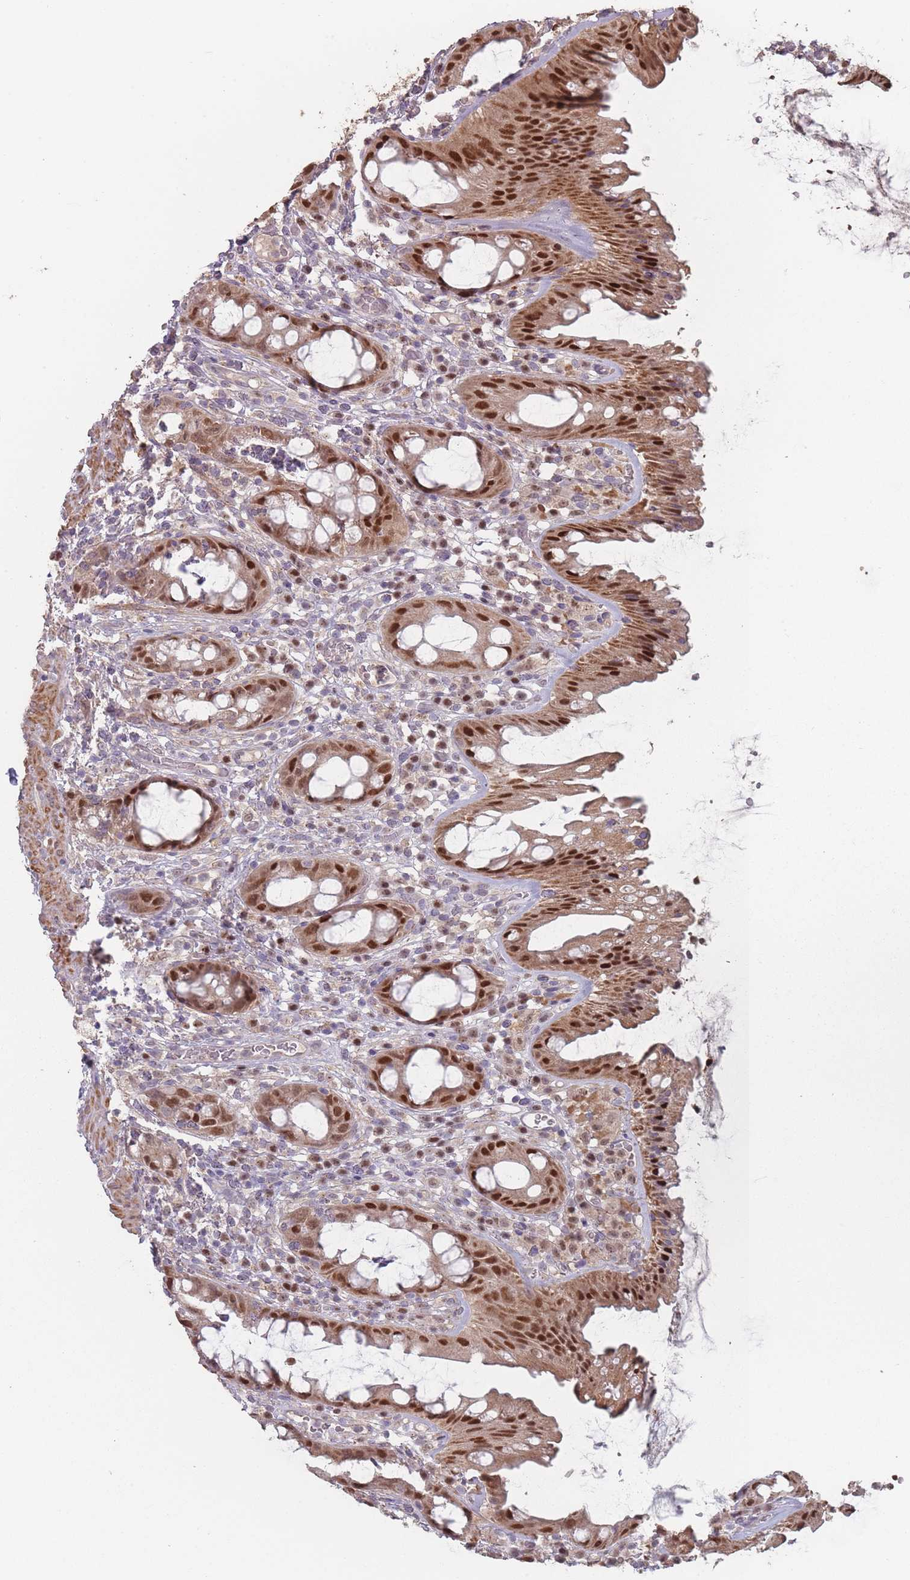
{"staining": {"intensity": "strong", "quantity": ">75%", "location": "cytoplasmic/membranous,nuclear"}, "tissue": "rectum", "cell_type": "Glandular cells", "image_type": "normal", "snomed": [{"axis": "morphology", "description": "Normal tissue, NOS"}, {"axis": "topography", "description": "Rectum"}], "caption": "IHC of benign rectum demonstrates high levels of strong cytoplasmic/membranous,nuclear positivity in approximately >75% of glandular cells.", "gene": "ERCC6L", "patient": {"sex": "female", "age": 57}}